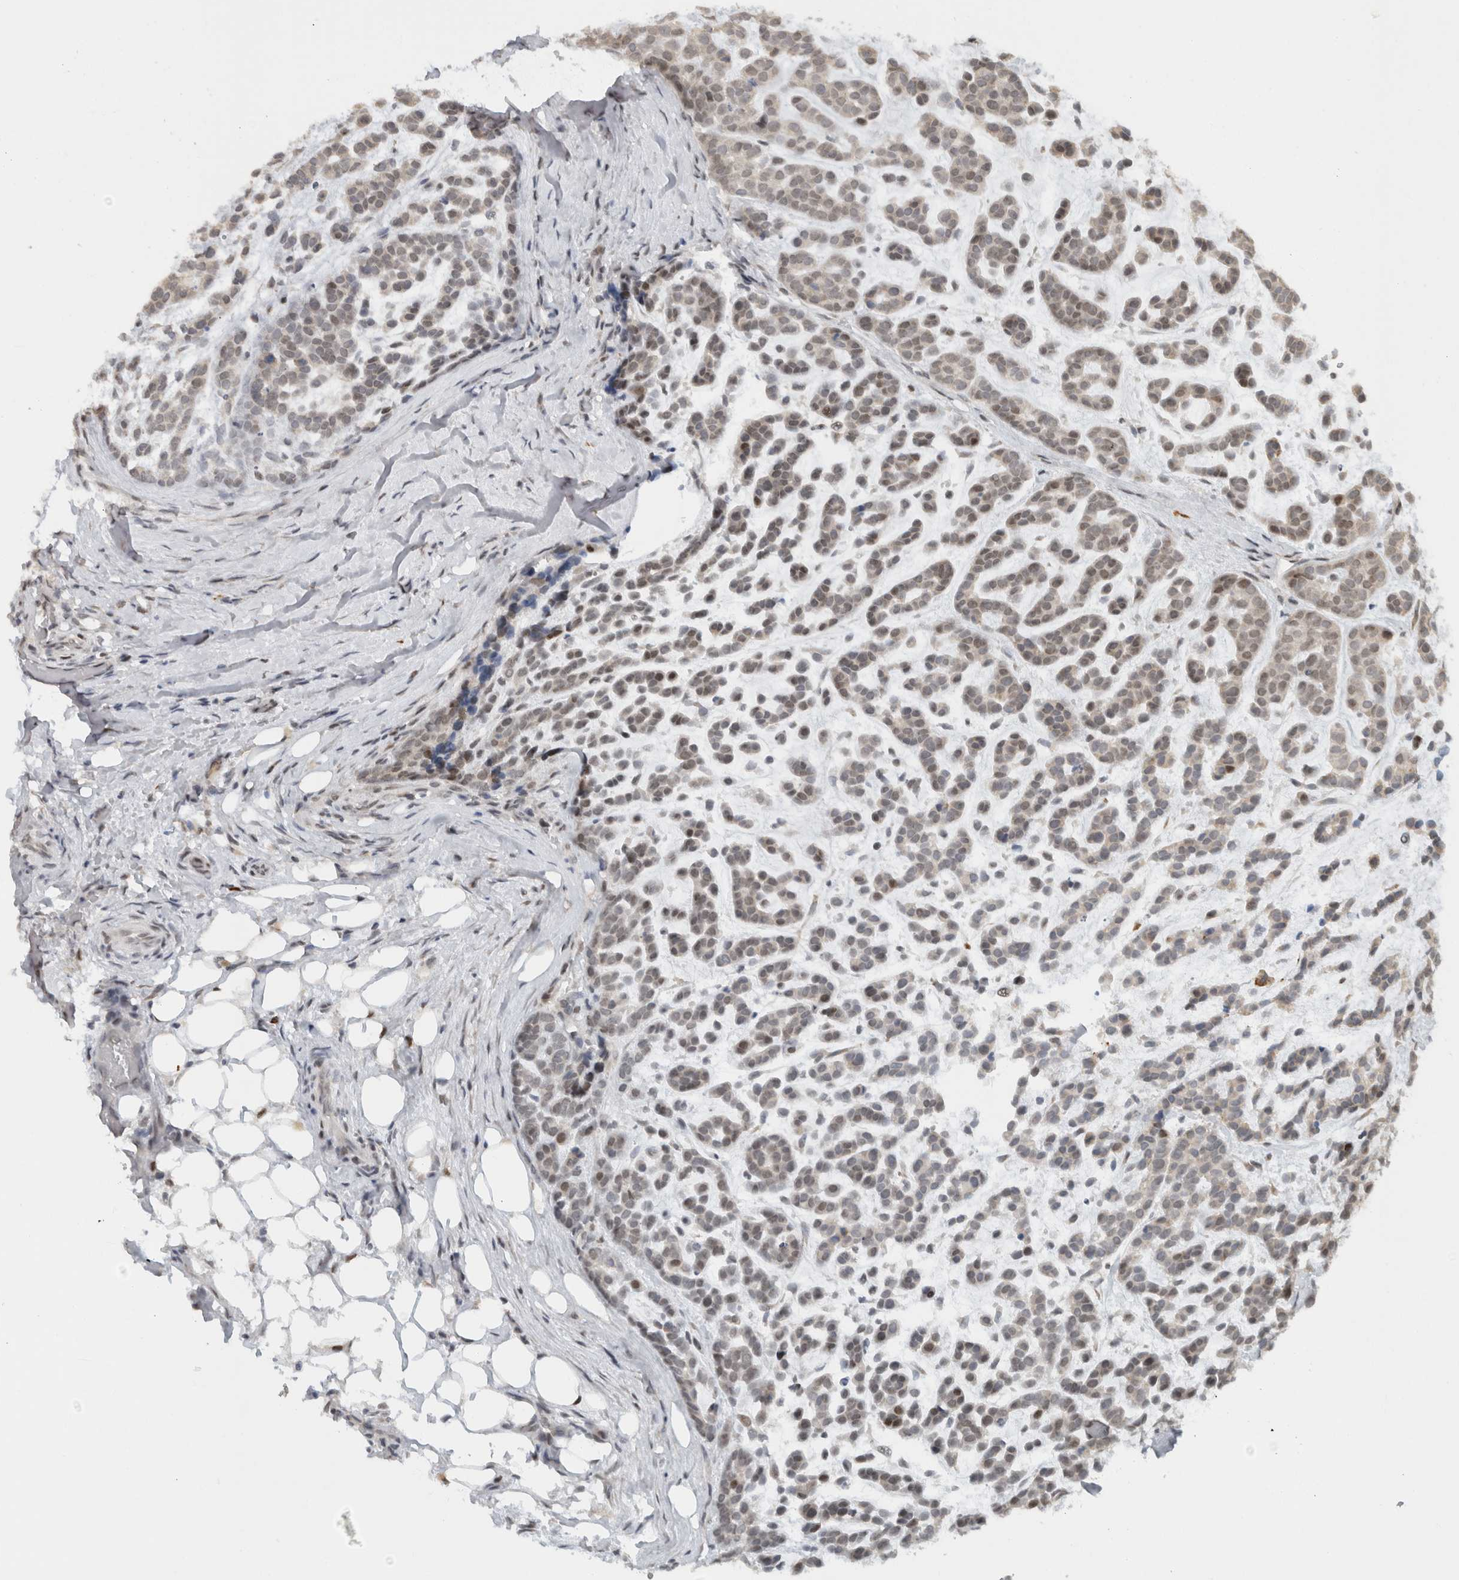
{"staining": {"intensity": "moderate", "quantity": "<25%", "location": "cytoplasmic/membranous,nuclear"}, "tissue": "head and neck cancer", "cell_type": "Tumor cells", "image_type": "cancer", "snomed": [{"axis": "morphology", "description": "Adenocarcinoma, NOS"}, {"axis": "morphology", "description": "Adenoma, NOS"}, {"axis": "topography", "description": "Head-Neck"}], "caption": "Brown immunohistochemical staining in human head and neck cancer demonstrates moderate cytoplasmic/membranous and nuclear expression in about <25% of tumor cells. The staining was performed using DAB (3,3'-diaminobenzidine), with brown indicating positive protein expression. Nuclei are stained blue with hematoxylin.", "gene": "HNRNPR", "patient": {"sex": "female", "age": 55}}